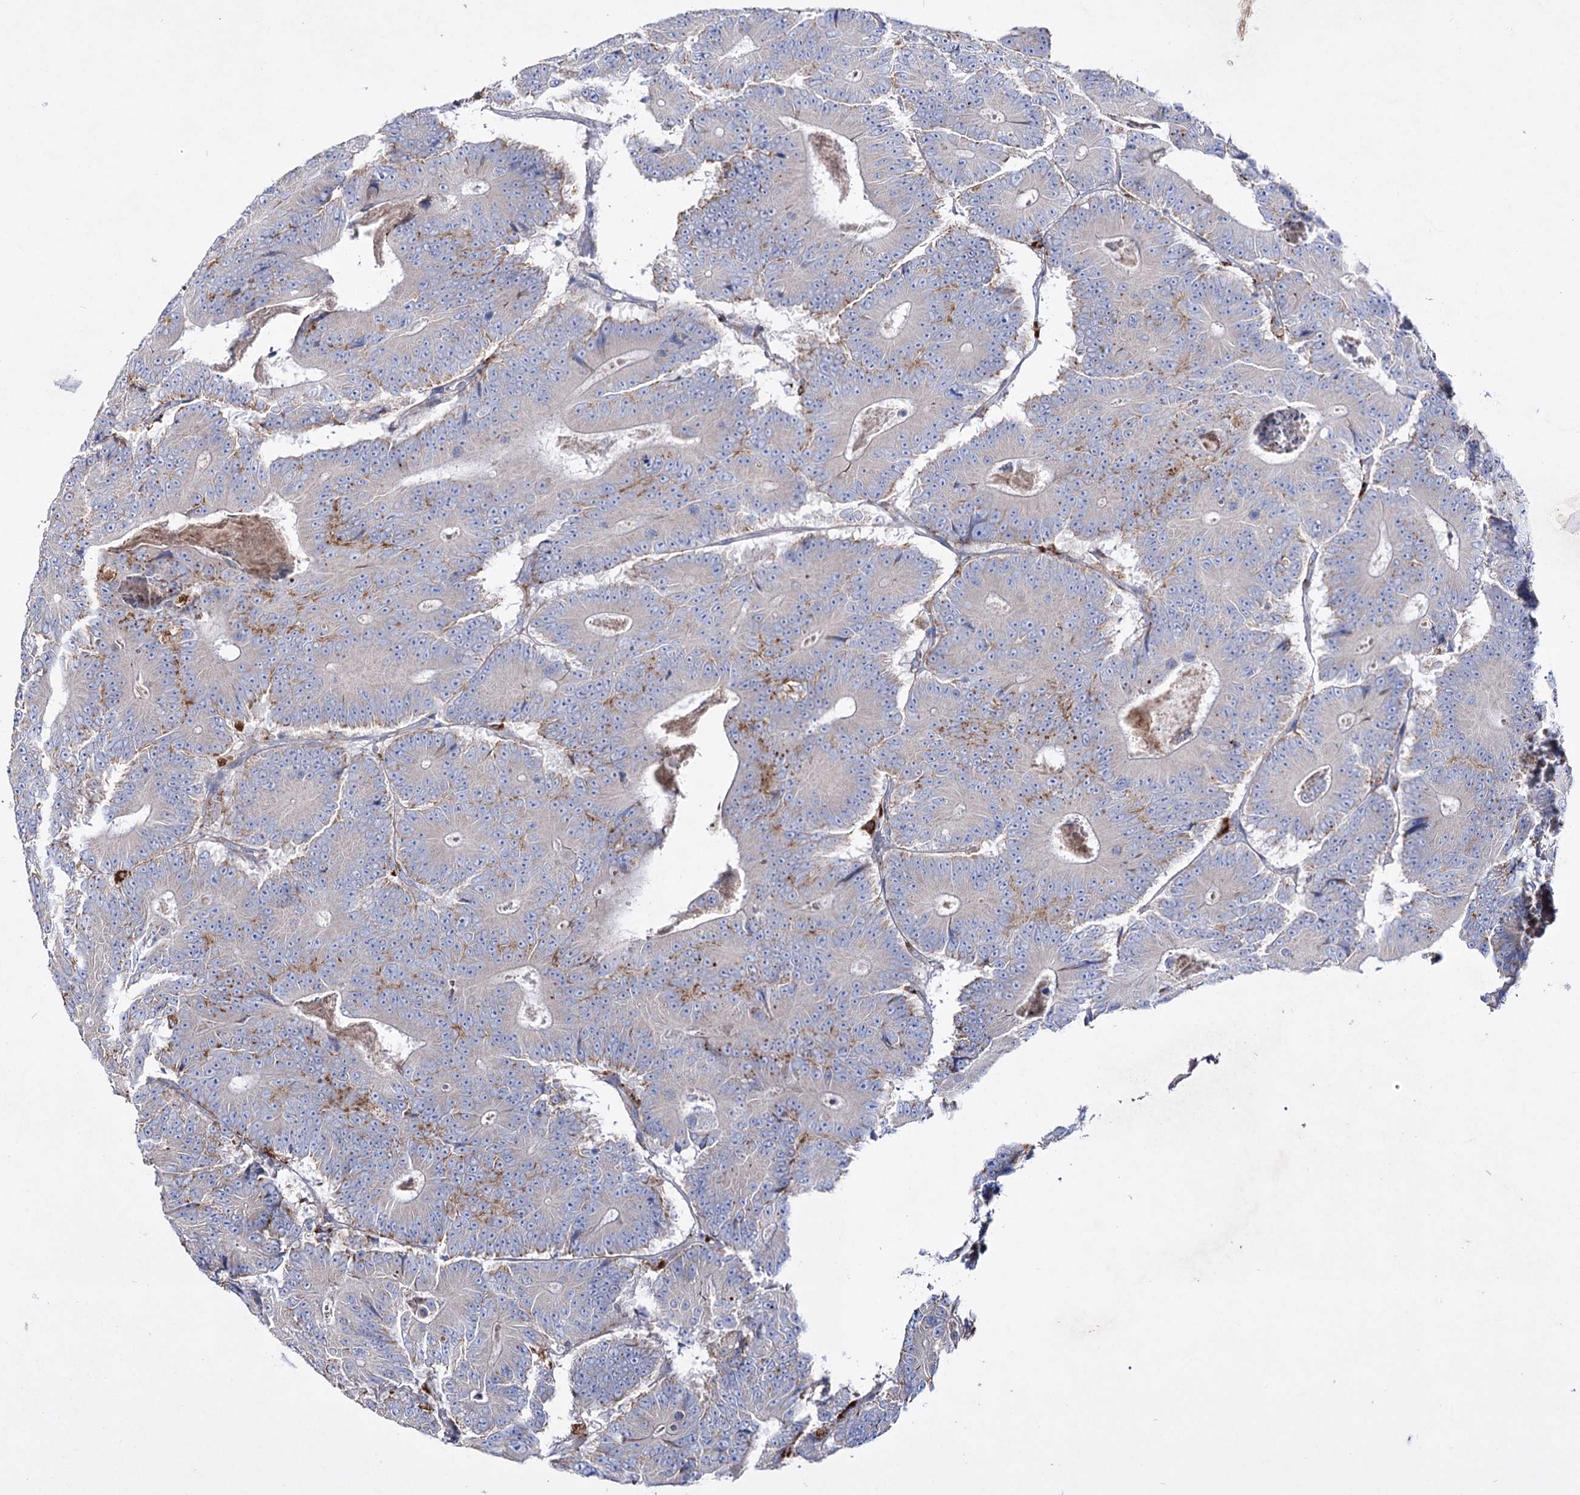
{"staining": {"intensity": "negative", "quantity": "none", "location": "none"}, "tissue": "colorectal cancer", "cell_type": "Tumor cells", "image_type": "cancer", "snomed": [{"axis": "morphology", "description": "Adenocarcinoma, NOS"}, {"axis": "topography", "description": "Colon"}], "caption": "Adenocarcinoma (colorectal) was stained to show a protein in brown. There is no significant positivity in tumor cells.", "gene": "NAGLU", "patient": {"sex": "male", "age": 83}}